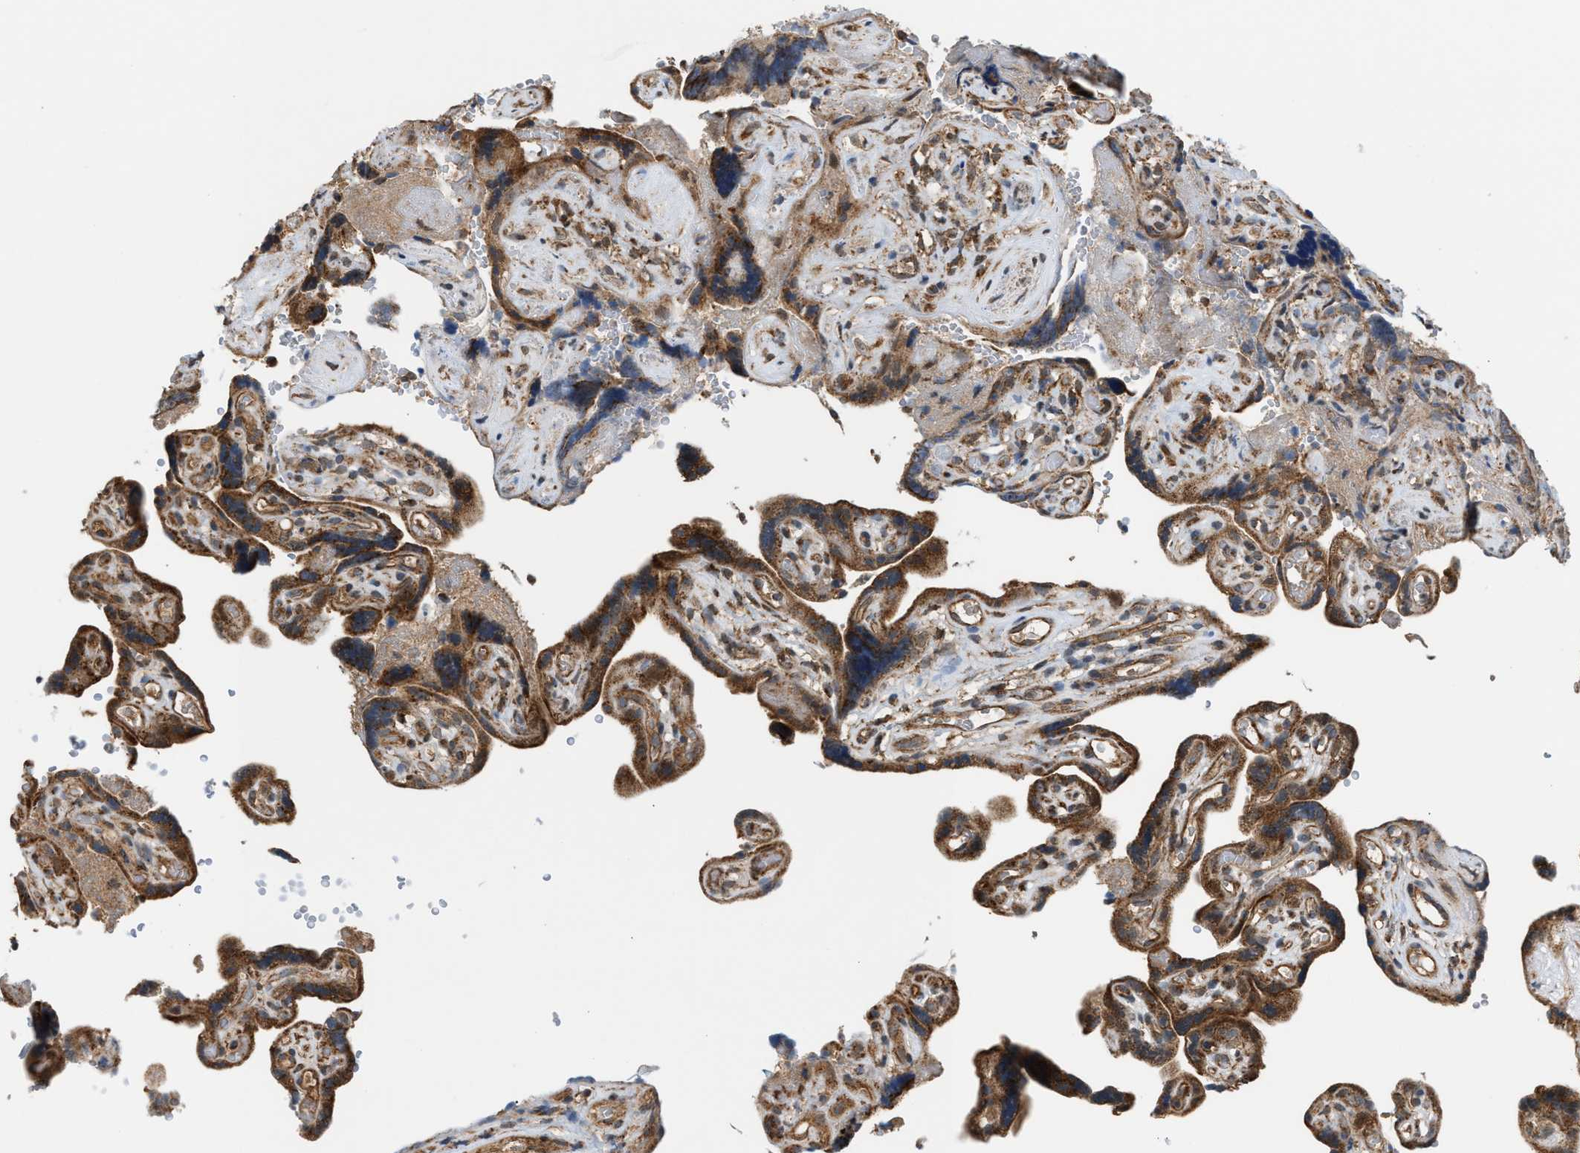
{"staining": {"intensity": "strong", "quantity": ">75%", "location": "cytoplasmic/membranous"}, "tissue": "placenta", "cell_type": "Trophoblastic cells", "image_type": "normal", "snomed": [{"axis": "morphology", "description": "Normal tissue, NOS"}, {"axis": "topography", "description": "Placenta"}], "caption": "Immunohistochemical staining of unremarkable human placenta displays >75% levels of strong cytoplasmic/membranous protein positivity in about >75% of trophoblastic cells.", "gene": "SGSM2", "patient": {"sex": "female", "age": 30}}